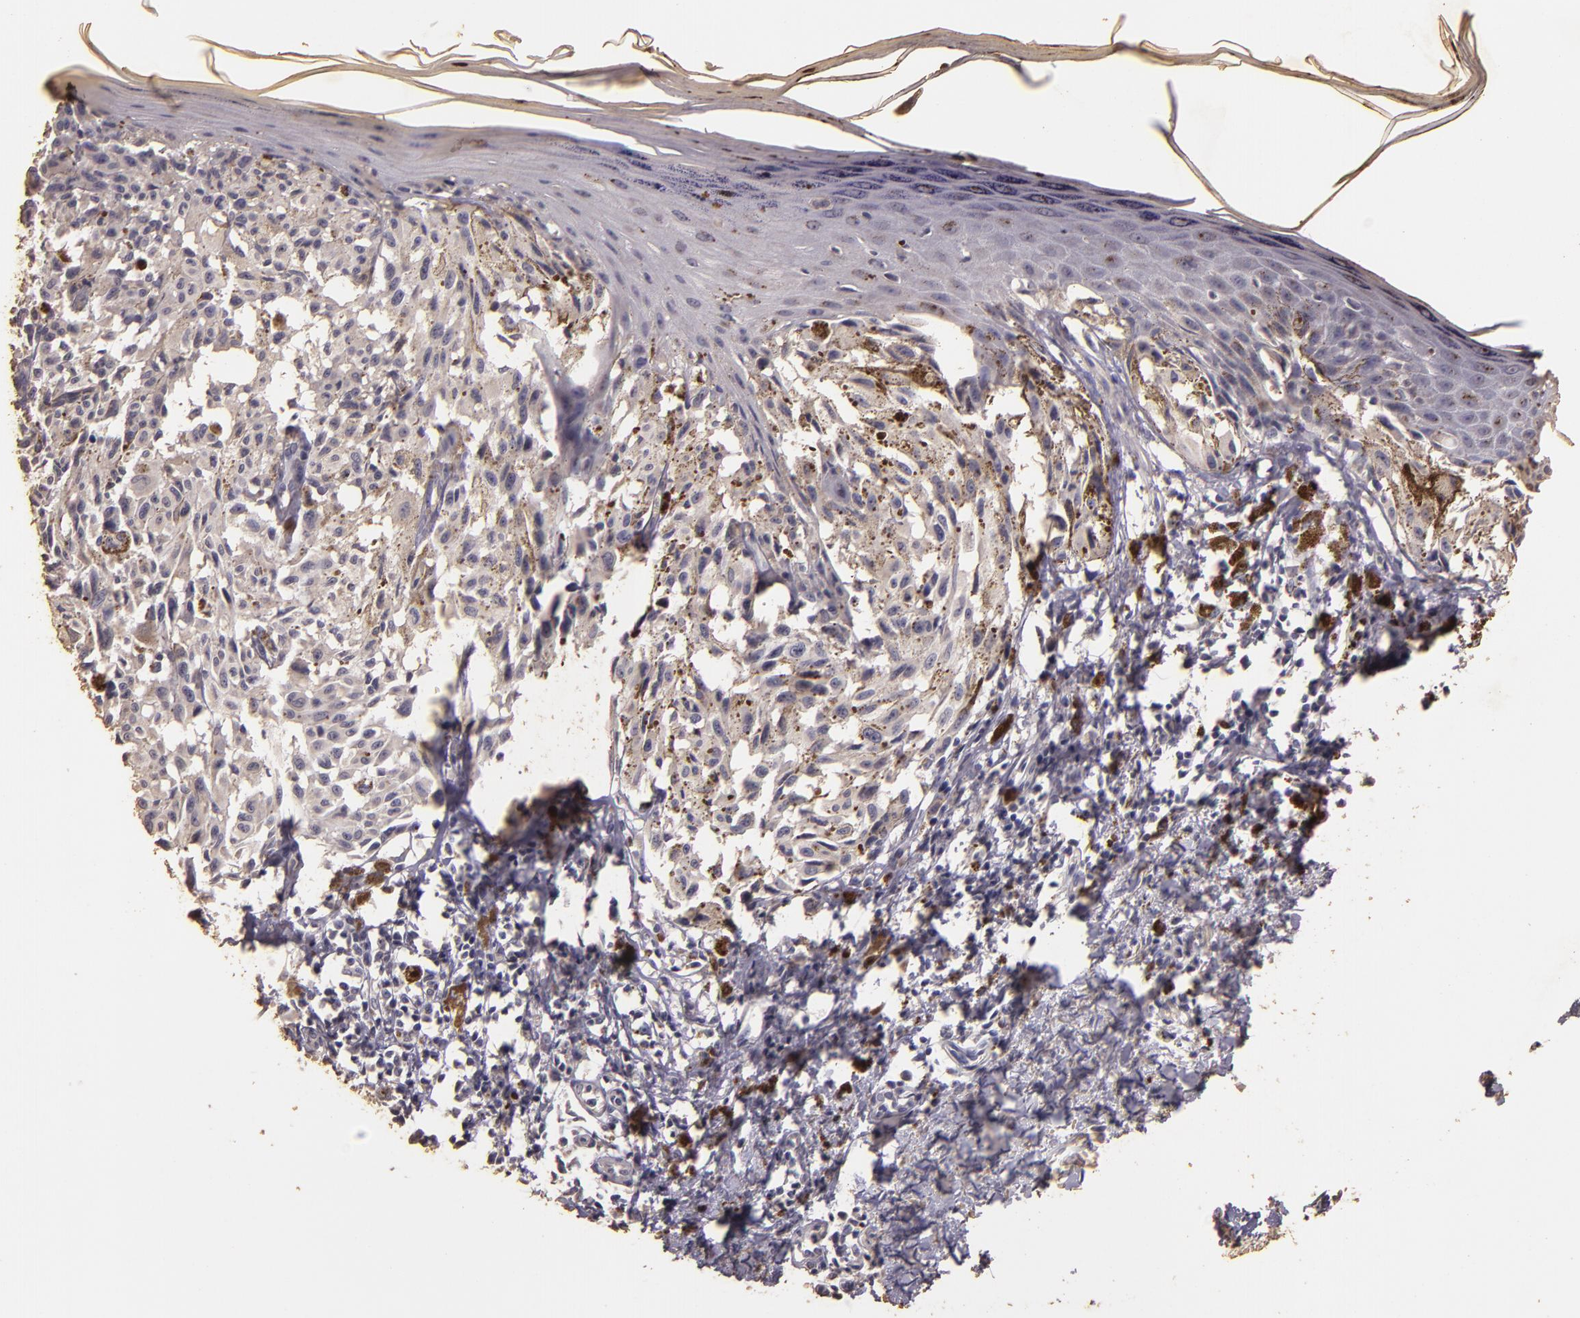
{"staining": {"intensity": "negative", "quantity": "none", "location": "none"}, "tissue": "melanoma", "cell_type": "Tumor cells", "image_type": "cancer", "snomed": [{"axis": "morphology", "description": "Malignant melanoma, NOS"}, {"axis": "topography", "description": "Skin"}], "caption": "IHC histopathology image of neoplastic tissue: malignant melanoma stained with DAB exhibits no significant protein positivity in tumor cells.", "gene": "BCL2L13", "patient": {"sex": "female", "age": 72}}